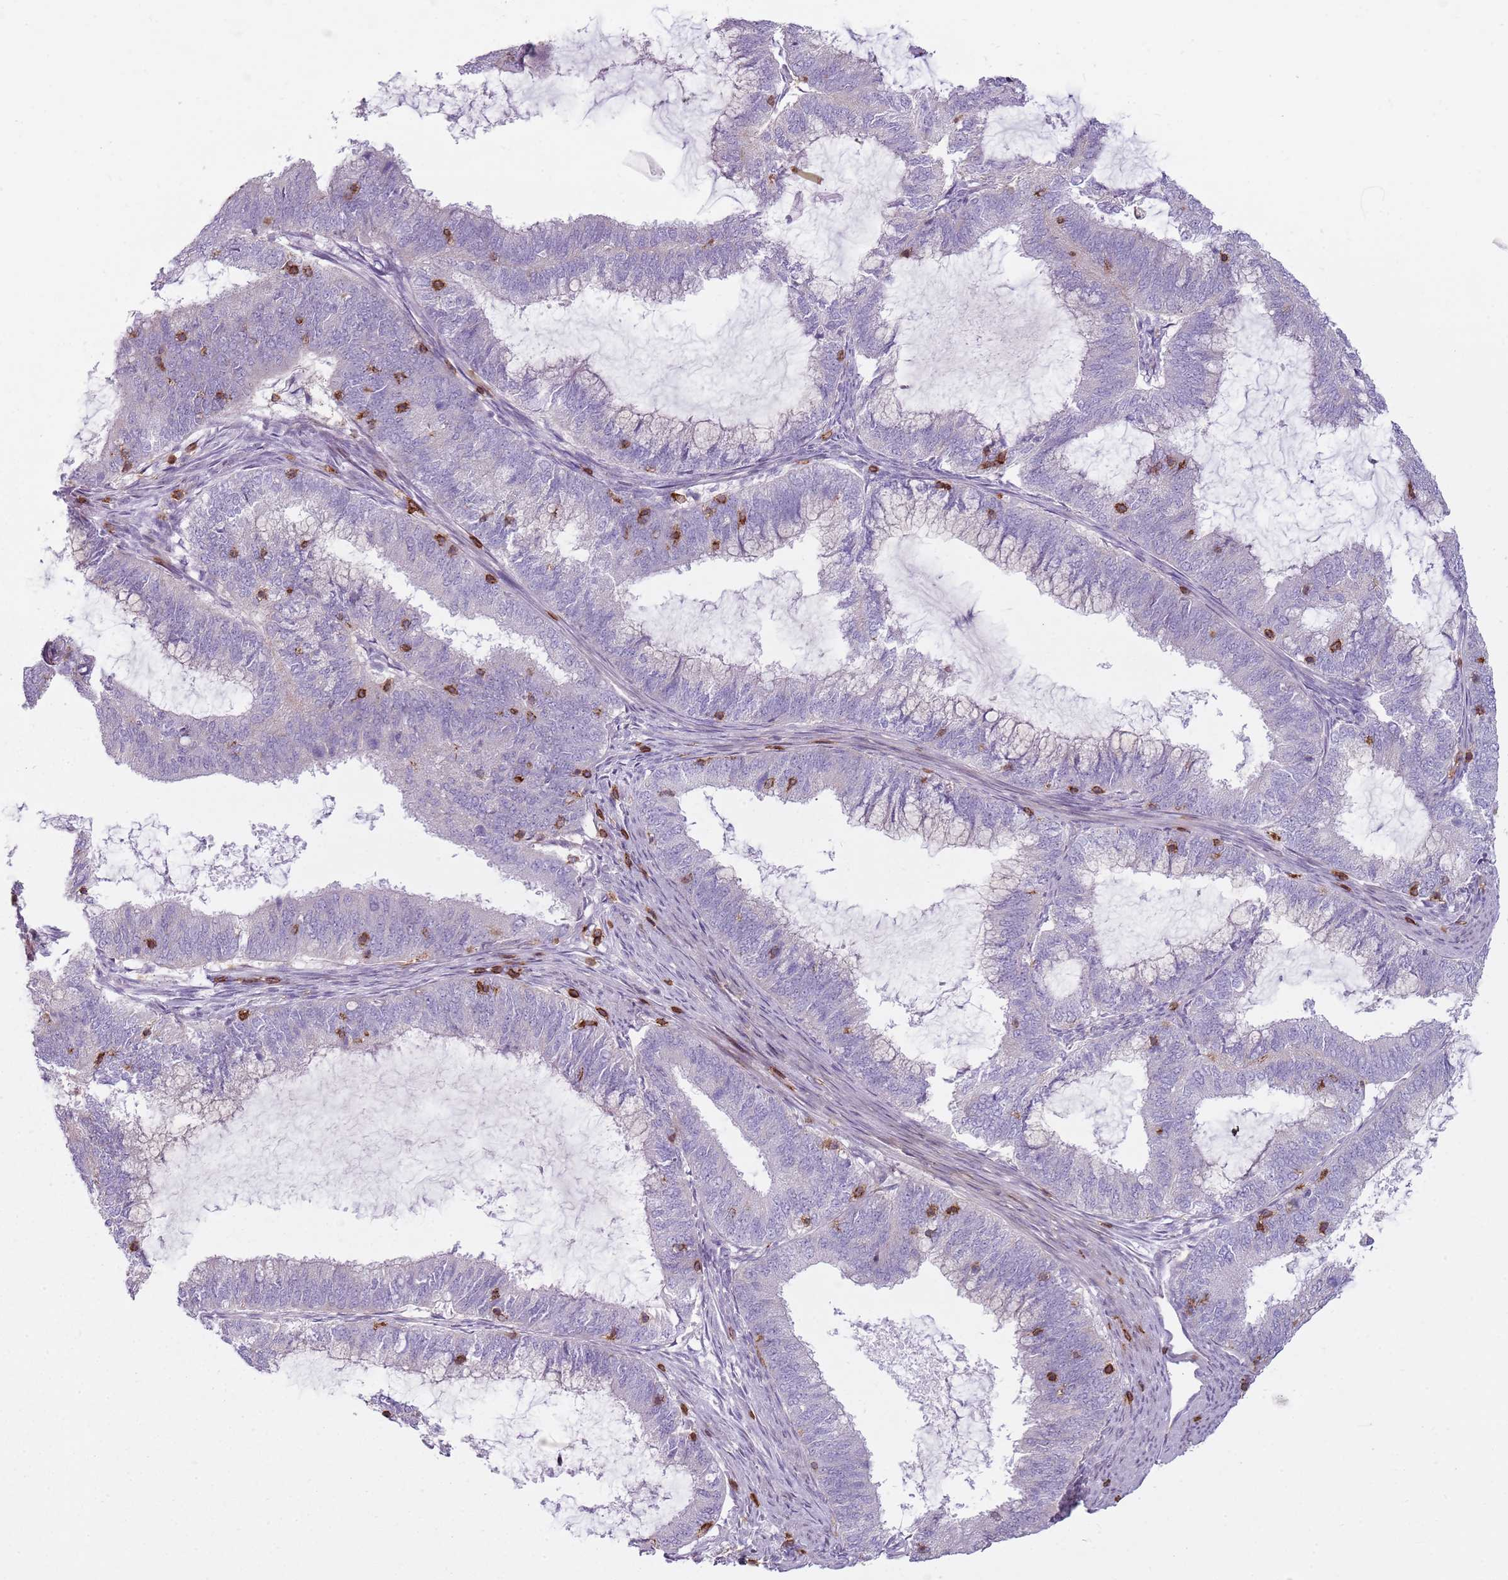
{"staining": {"intensity": "negative", "quantity": "none", "location": "none"}, "tissue": "endometrial cancer", "cell_type": "Tumor cells", "image_type": "cancer", "snomed": [{"axis": "morphology", "description": "Adenocarcinoma, NOS"}, {"axis": "topography", "description": "Endometrium"}], "caption": "High magnification brightfield microscopy of endometrial cancer (adenocarcinoma) stained with DAB (brown) and counterstained with hematoxylin (blue): tumor cells show no significant expression.", "gene": "ZNF583", "patient": {"sex": "female", "age": 51}}